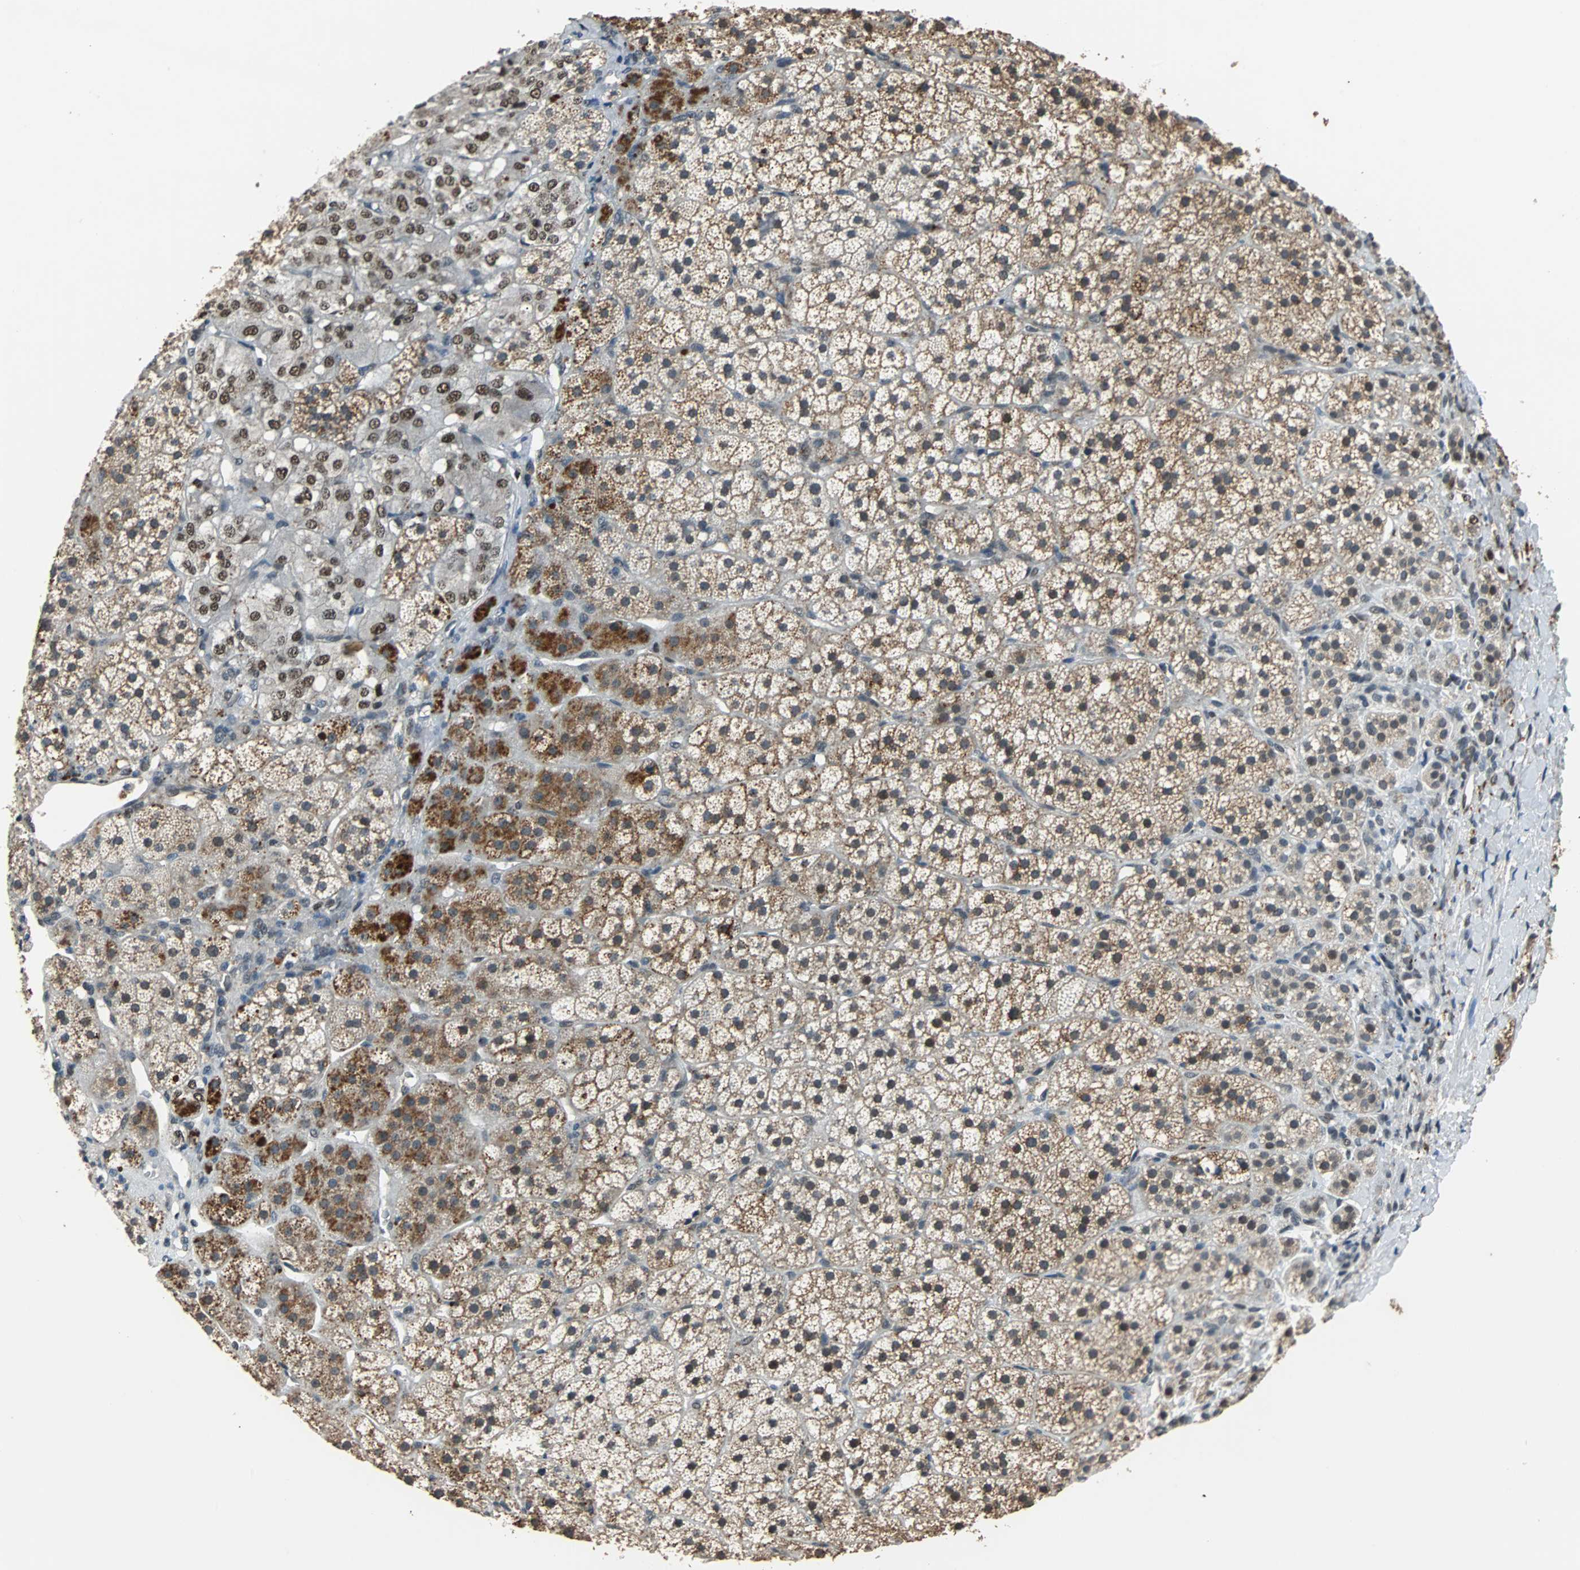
{"staining": {"intensity": "moderate", "quantity": "25%-75%", "location": "cytoplasmic/membranous,nuclear"}, "tissue": "adrenal gland", "cell_type": "Glandular cells", "image_type": "normal", "snomed": [{"axis": "morphology", "description": "Normal tissue, NOS"}, {"axis": "topography", "description": "Adrenal gland"}], "caption": "DAB immunohistochemical staining of benign adrenal gland demonstrates moderate cytoplasmic/membranous,nuclear protein expression in about 25%-75% of glandular cells.", "gene": "PHC1", "patient": {"sex": "female", "age": 44}}